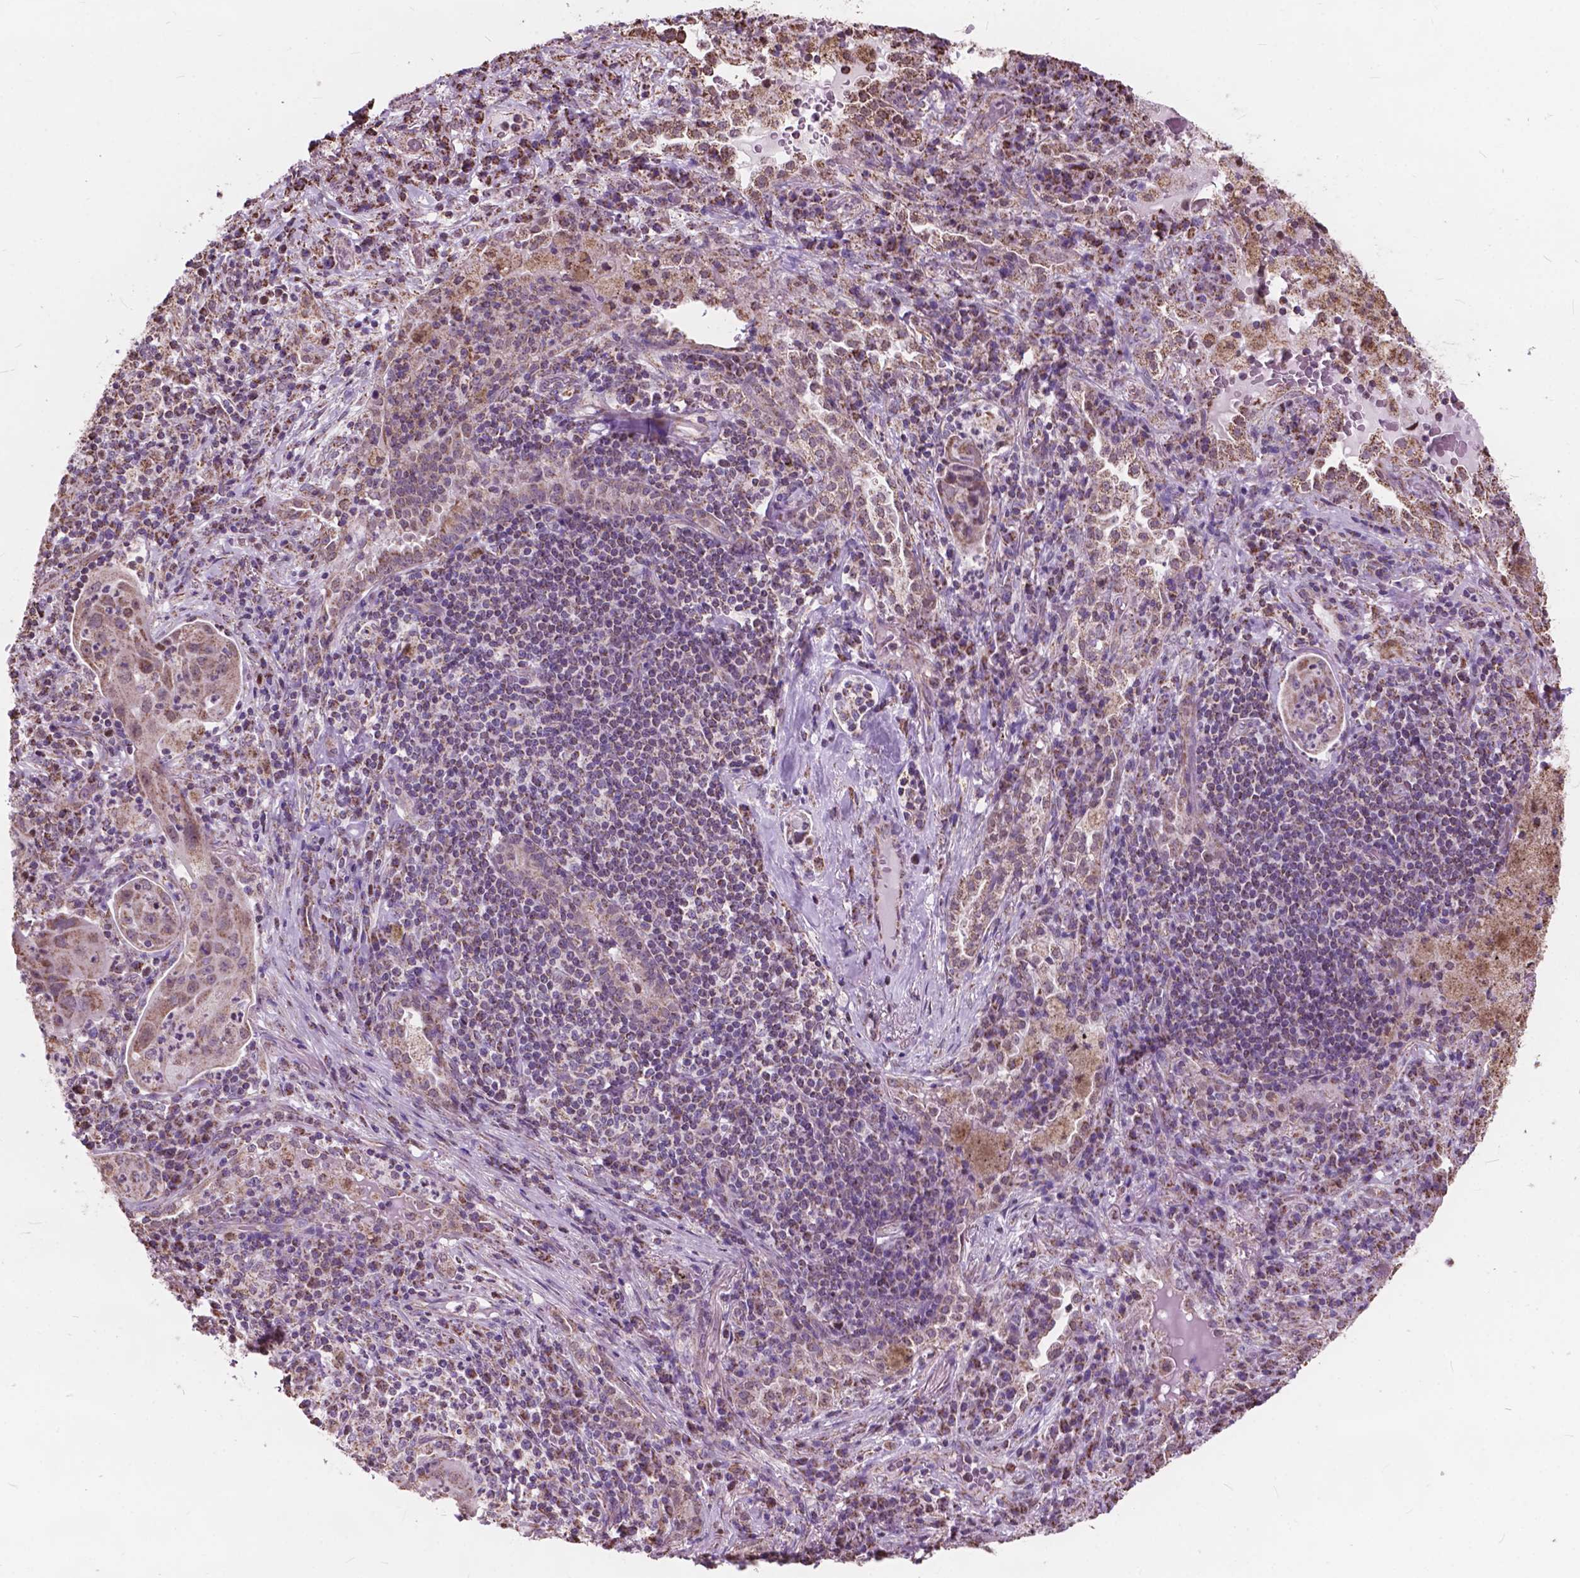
{"staining": {"intensity": "moderate", "quantity": "25%-75%", "location": "cytoplasmic/membranous"}, "tissue": "lung cancer", "cell_type": "Tumor cells", "image_type": "cancer", "snomed": [{"axis": "morphology", "description": "Squamous cell carcinoma, NOS"}, {"axis": "topography", "description": "Lung"}], "caption": "Immunohistochemistry photomicrograph of neoplastic tissue: human squamous cell carcinoma (lung) stained using IHC displays medium levels of moderate protein expression localized specifically in the cytoplasmic/membranous of tumor cells, appearing as a cytoplasmic/membranous brown color.", "gene": "SCOC", "patient": {"sex": "female", "age": 59}}